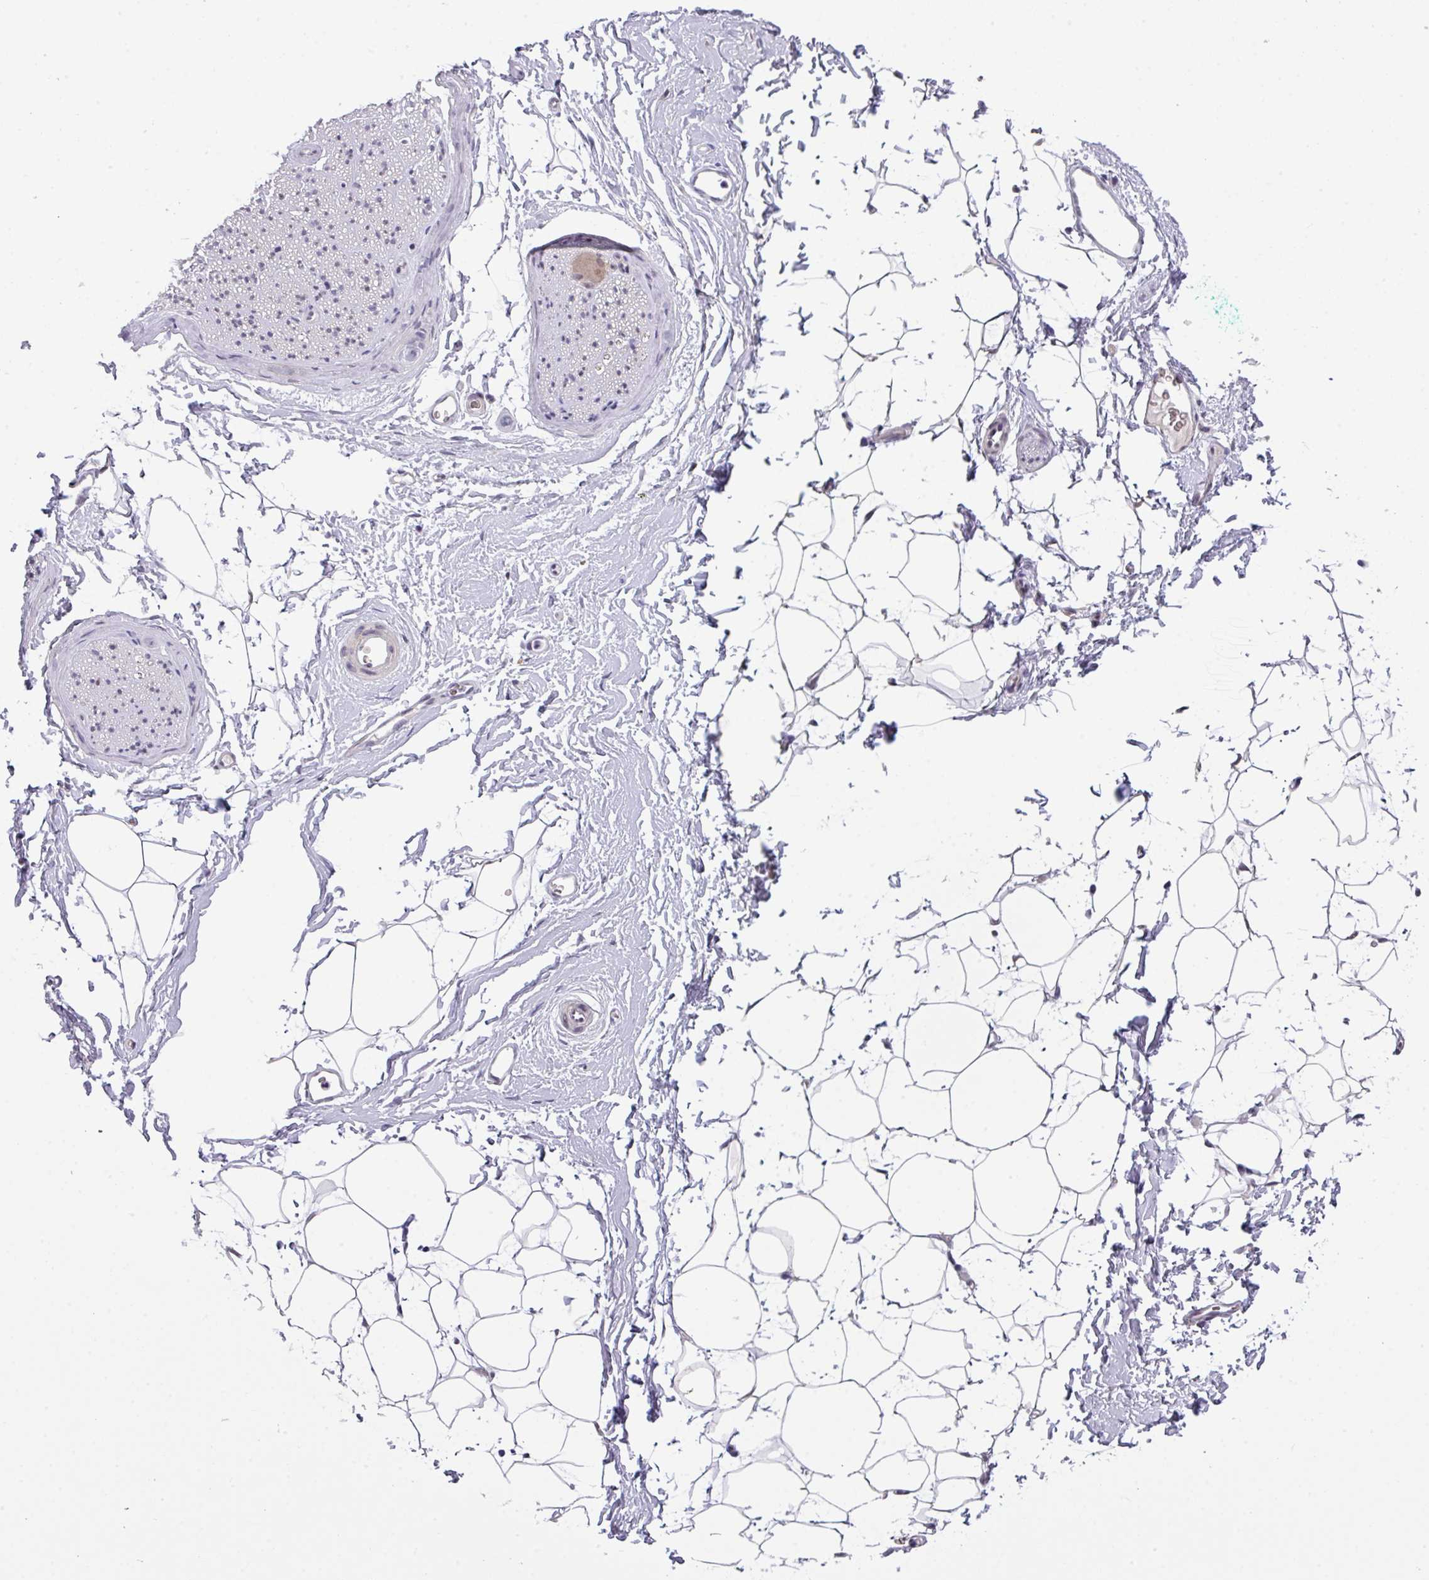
{"staining": {"intensity": "moderate", "quantity": "<25%", "location": "cytoplasmic/membranous"}, "tissue": "adipose tissue", "cell_type": "Adipocytes", "image_type": "normal", "snomed": [{"axis": "morphology", "description": "Normal tissue, NOS"}, {"axis": "morphology", "description": "Adenocarcinoma, High grade"}, {"axis": "topography", "description": "Prostate"}, {"axis": "topography", "description": "Peripheral nerve tissue"}], "caption": "Adipose tissue stained with IHC exhibits moderate cytoplasmic/membranous expression in about <25% of adipocytes.", "gene": "ANKRD13B", "patient": {"sex": "male", "age": 68}}